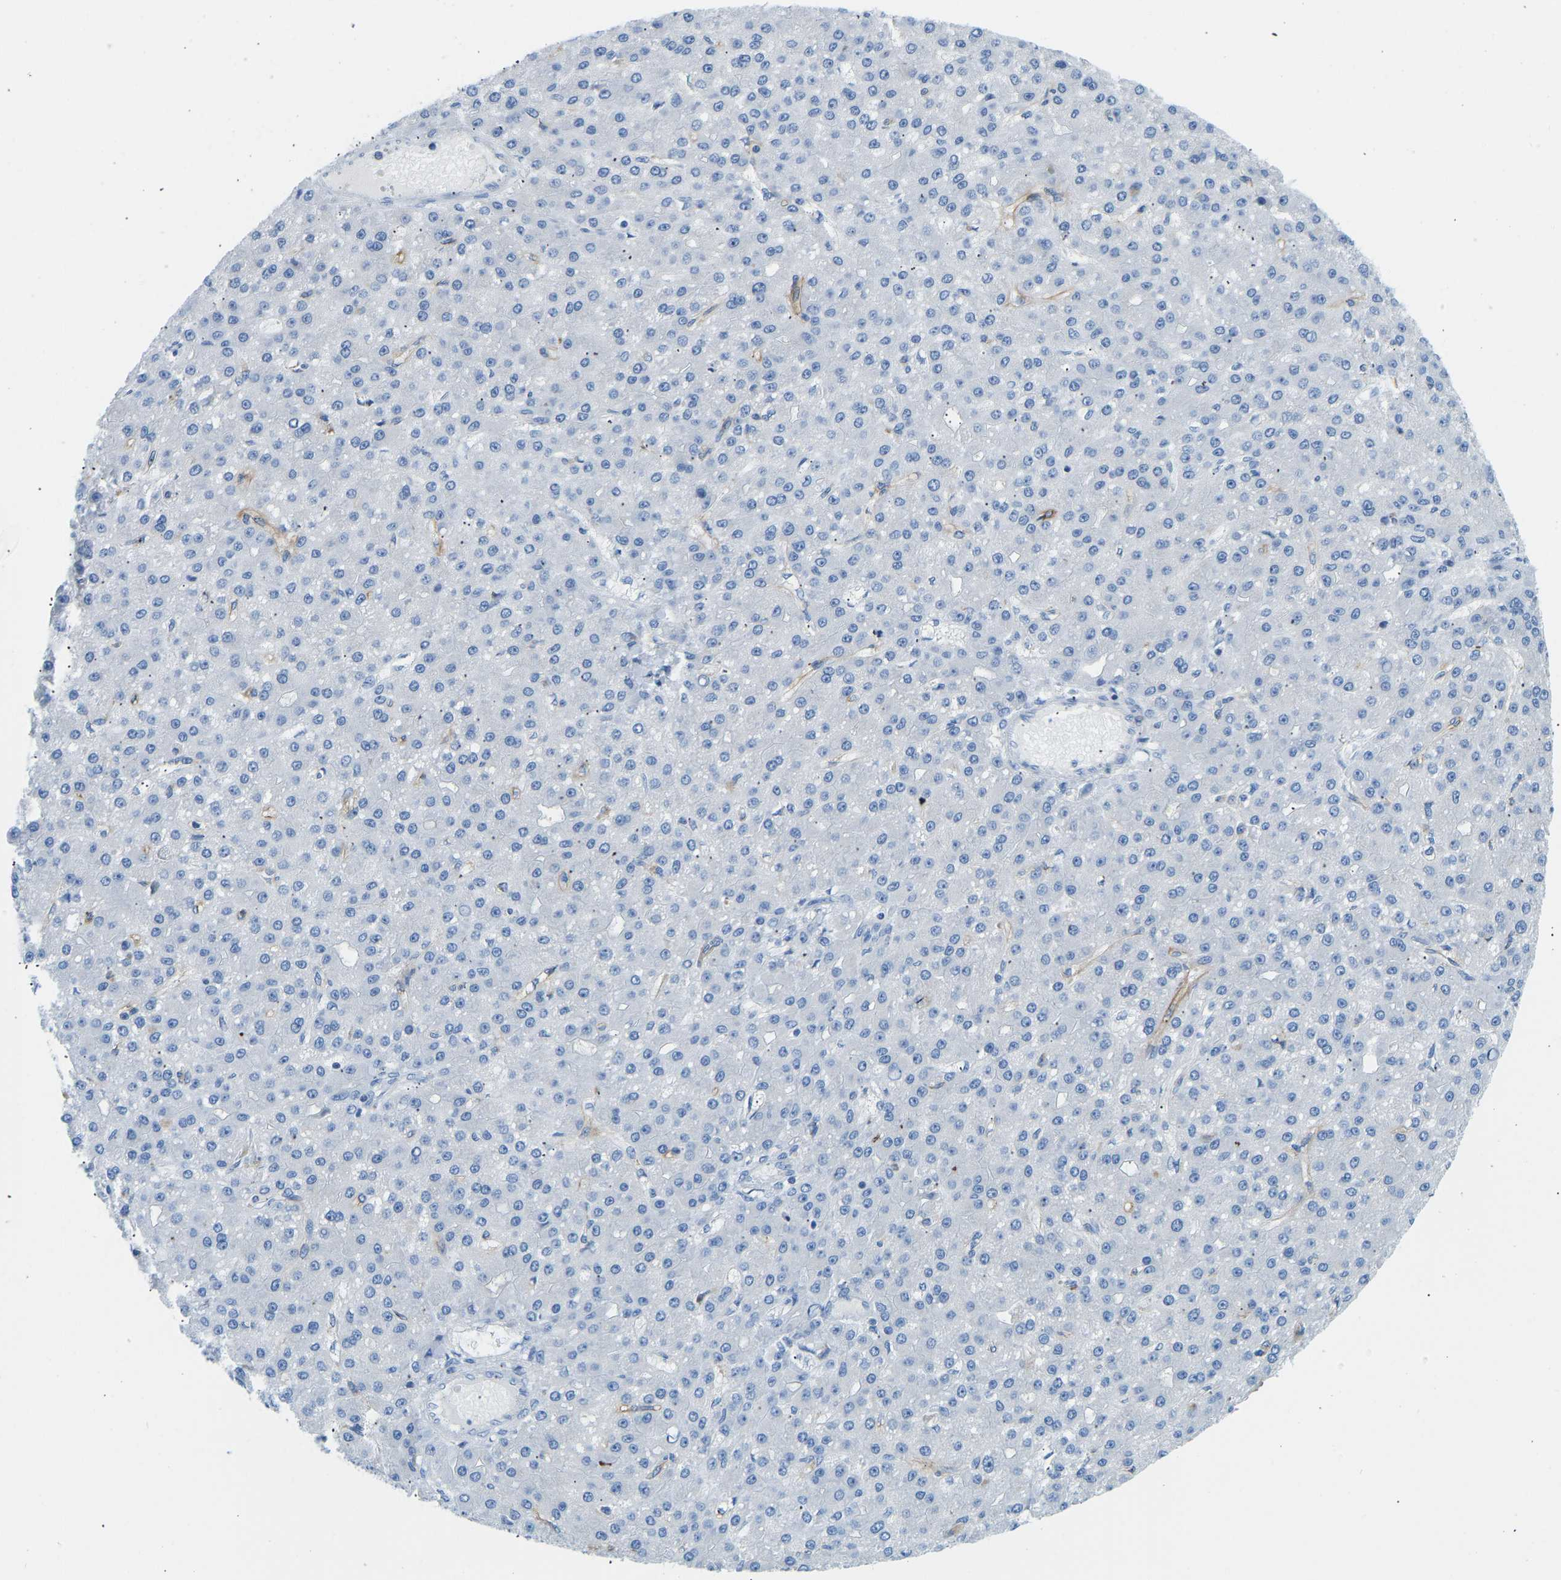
{"staining": {"intensity": "negative", "quantity": "none", "location": "none"}, "tissue": "liver cancer", "cell_type": "Tumor cells", "image_type": "cancer", "snomed": [{"axis": "morphology", "description": "Carcinoma, Hepatocellular, NOS"}, {"axis": "topography", "description": "Liver"}], "caption": "A micrograph of liver cancer stained for a protein demonstrates no brown staining in tumor cells.", "gene": "COL15A1", "patient": {"sex": "male", "age": 67}}